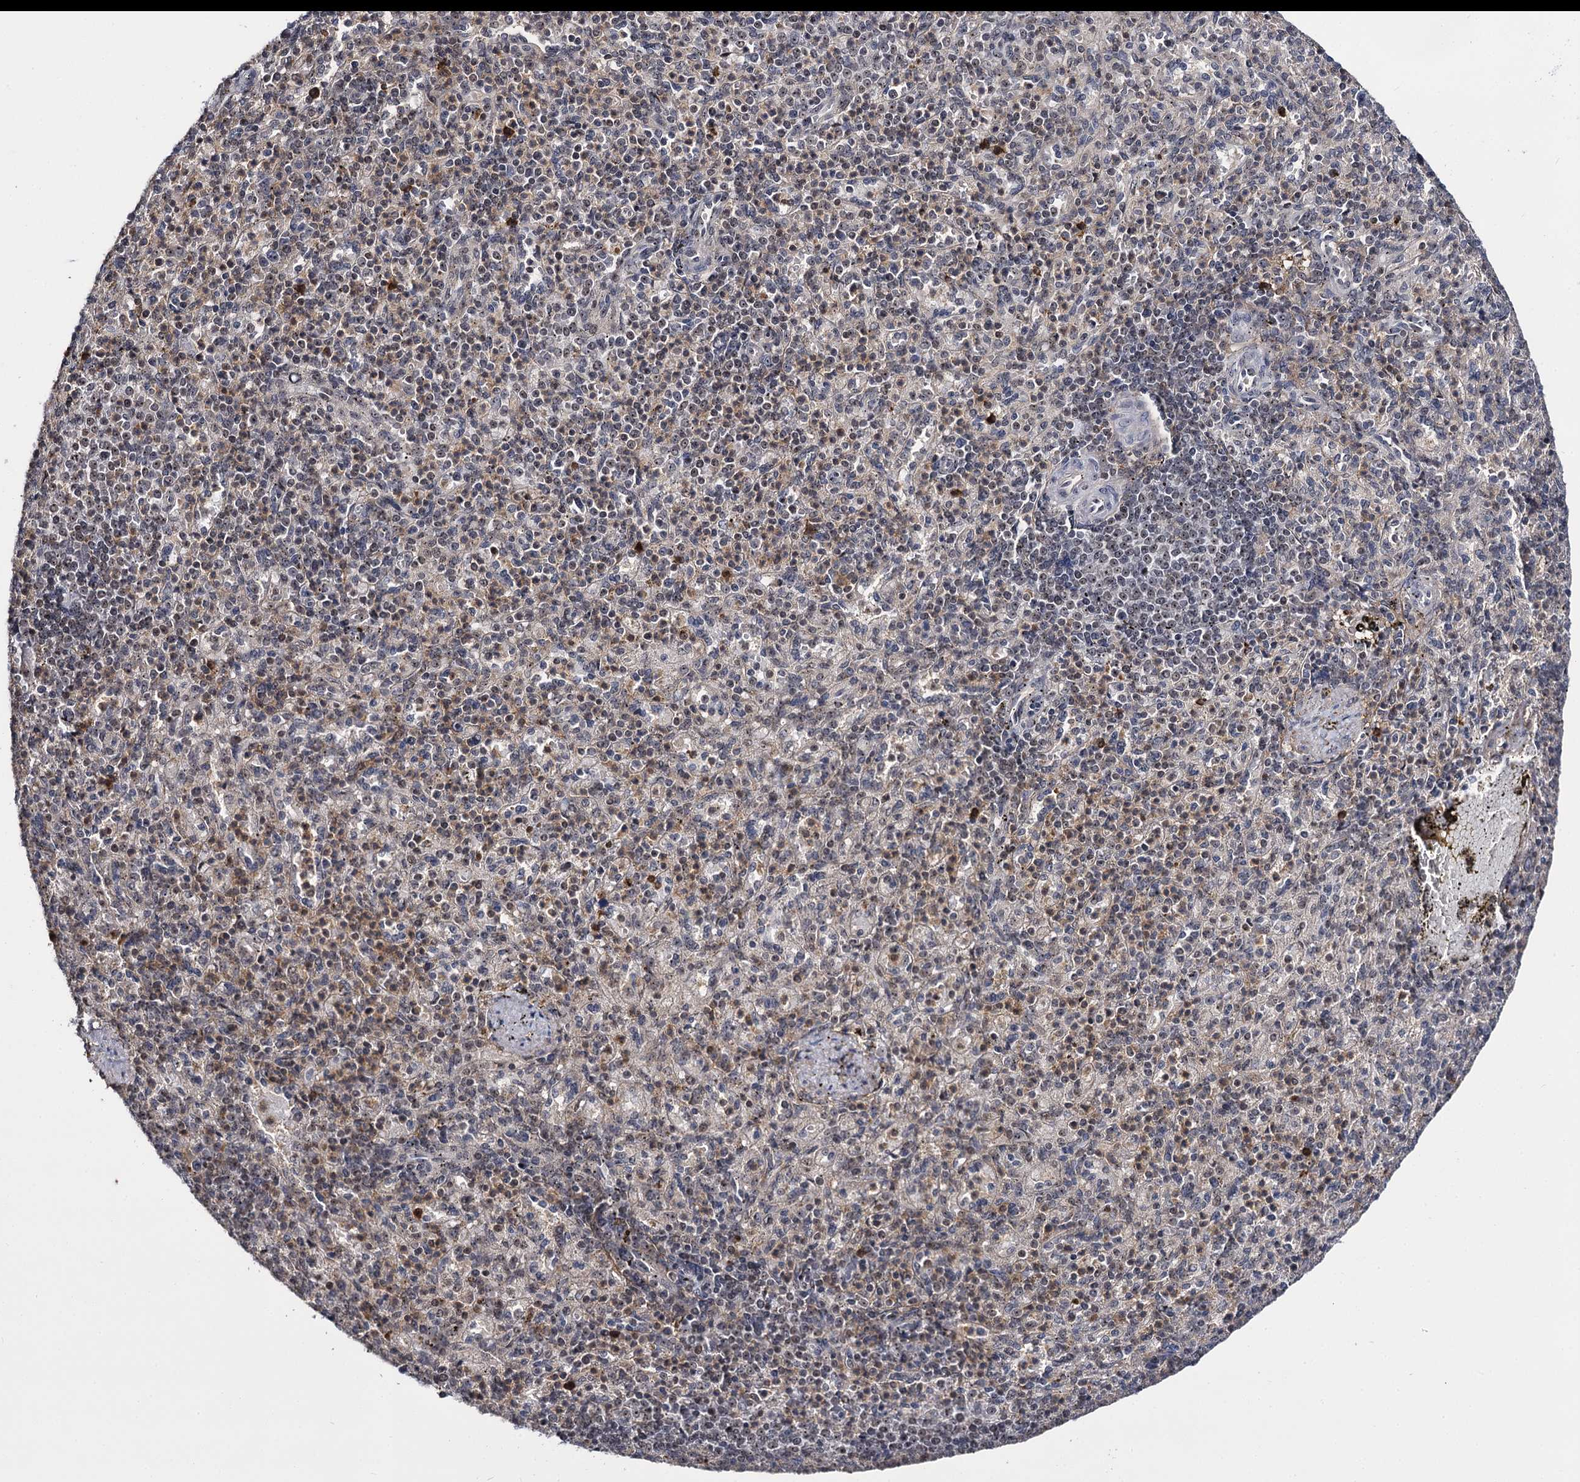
{"staining": {"intensity": "moderate", "quantity": "25%-75%", "location": "nuclear"}, "tissue": "spleen", "cell_type": "Cells in red pulp", "image_type": "normal", "snomed": [{"axis": "morphology", "description": "Normal tissue, NOS"}, {"axis": "topography", "description": "Spleen"}], "caption": "A brown stain shows moderate nuclear staining of a protein in cells in red pulp of unremarkable spleen.", "gene": "SUPT20H", "patient": {"sex": "female", "age": 74}}